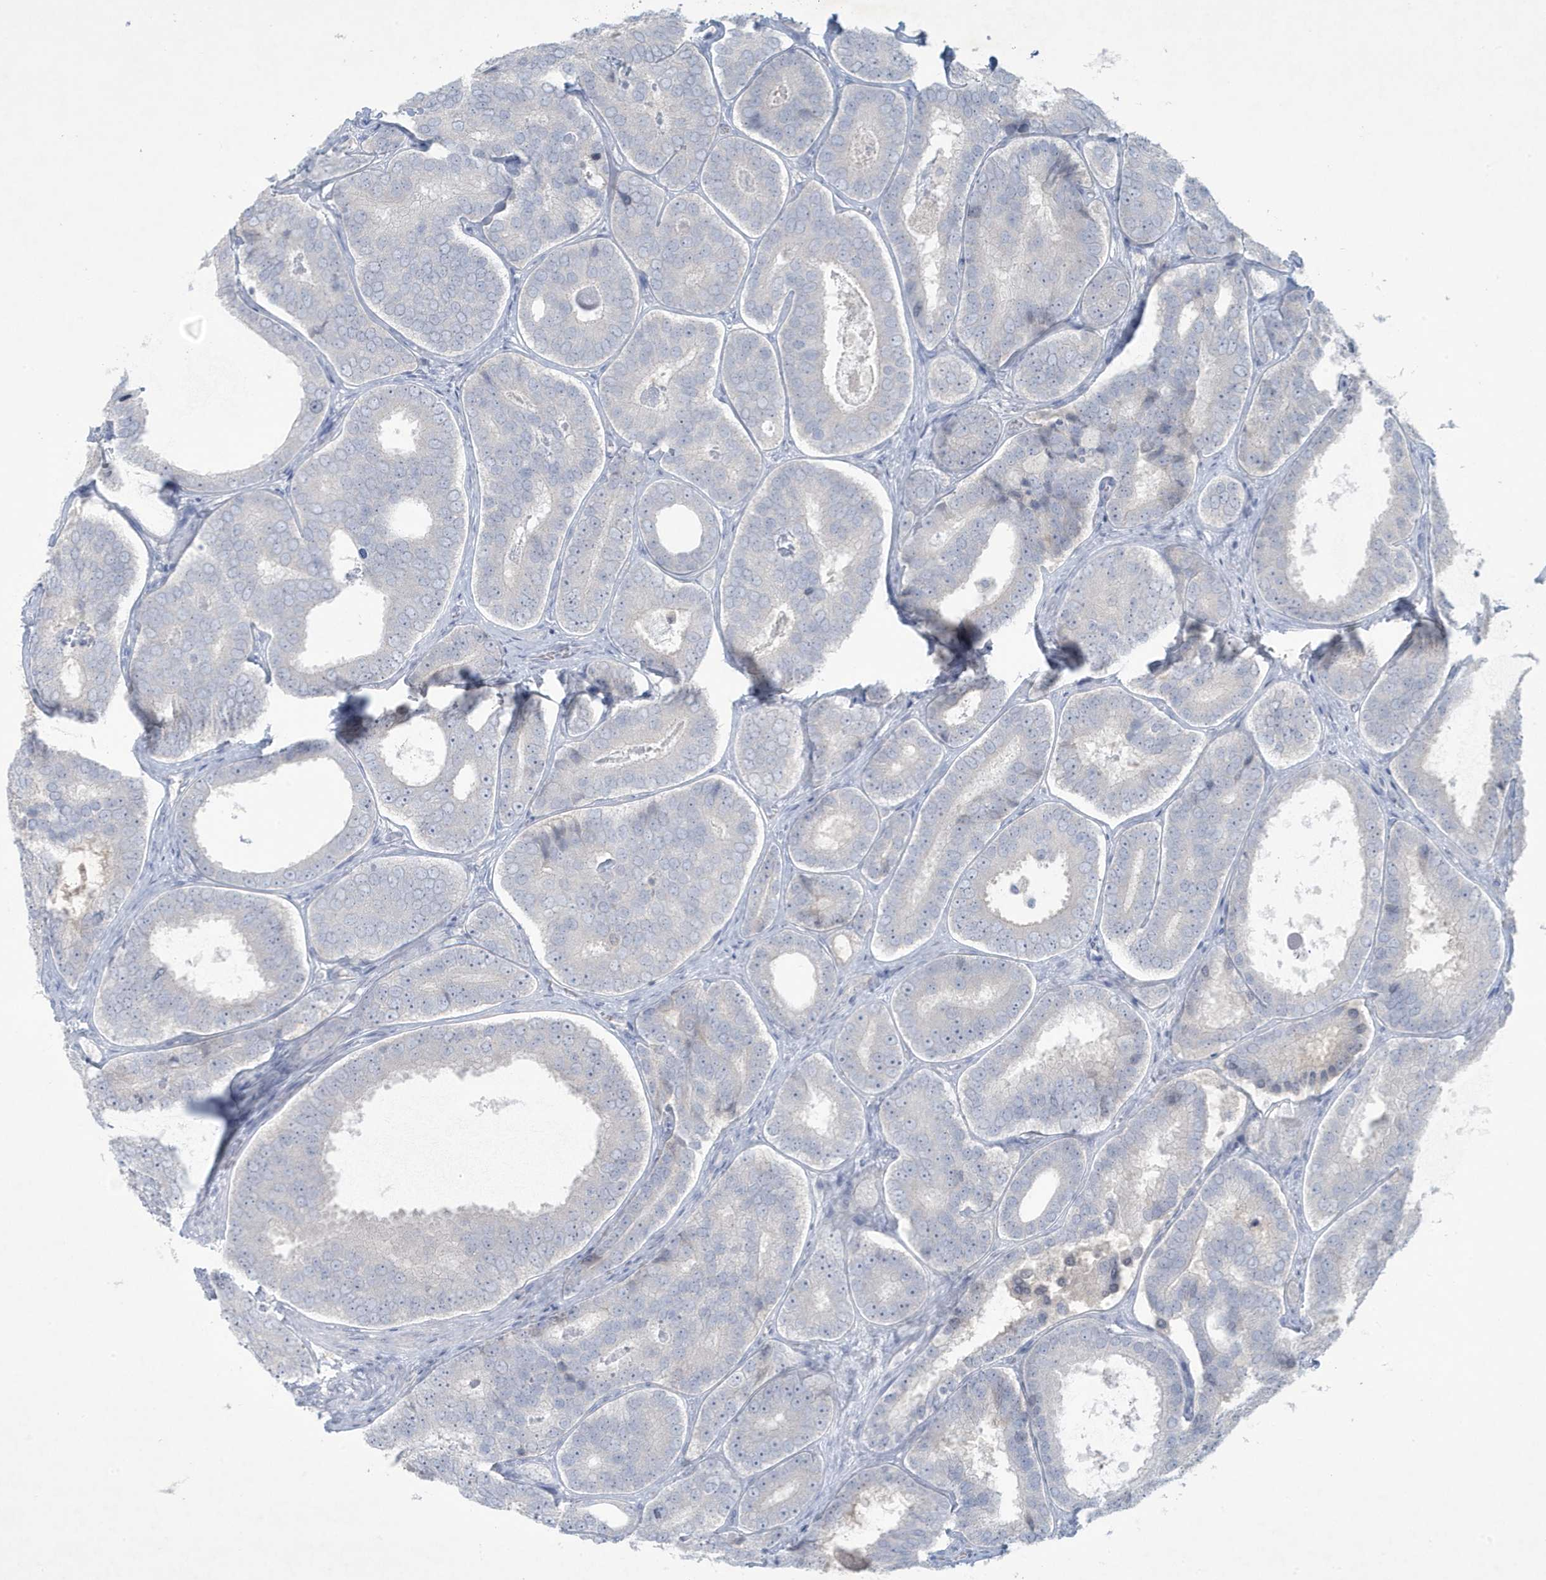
{"staining": {"intensity": "negative", "quantity": "none", "location": "none"}, "tissue": "prostate cancer", "cell_type": "Tumor cells", "image_type": "cancer", "snomed": [{"axis": "morphology", "description": "Adenocarcinoma, High grade"}, {"axis": "topography", "description": "Prostate"}], "caption": "Prostate cancer (high-grade adenocarcinoma) was stained to show a protein in brown. There is no significant positivity in tumor cells. The staining was performed using DAB to visualize the protein expression in brown, while the nuclei were stained in blue with hematoxylin (Magnification: 20x).", "gene": "CCDC24", "patient": {"sex": "male", "age": 56}}